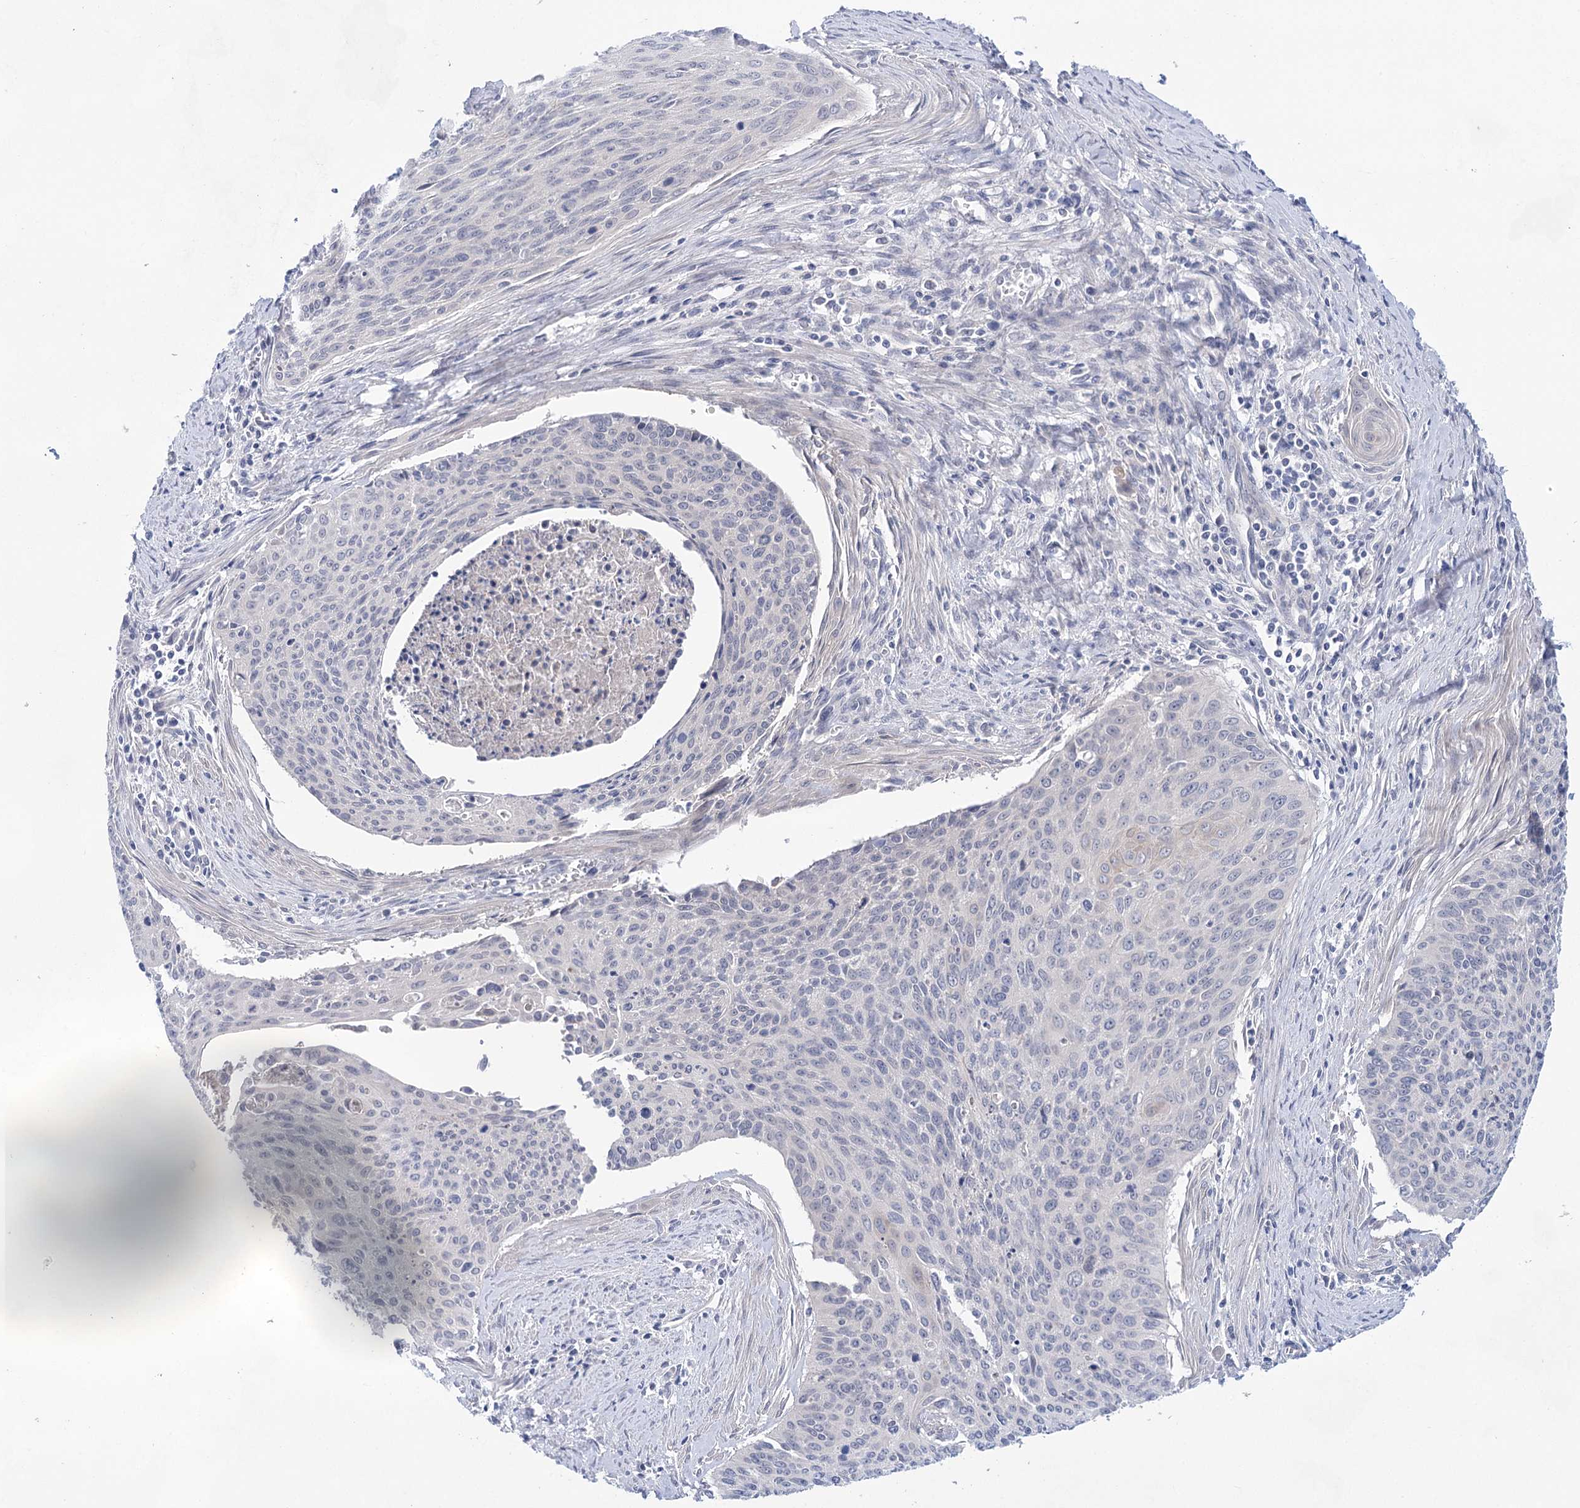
{"staining": {"intensity": "negative", "quantity": "none", "location": "none"}, "tissue": "cervical cancer", "cell_type": "Tumor cells", "image_type": "cancer", "snomed": [{"axis": "morphology", "description": "Squamous cell carcinoma, NOS"}, {"axis": "topography", "description": "Cervix"}], "caption": "Image shows no significant protein expression in tumor cells of squamous cell carcinoma (cervical).", "gene": "LALBA", "patient": {"sex": "female", "age": 55}}